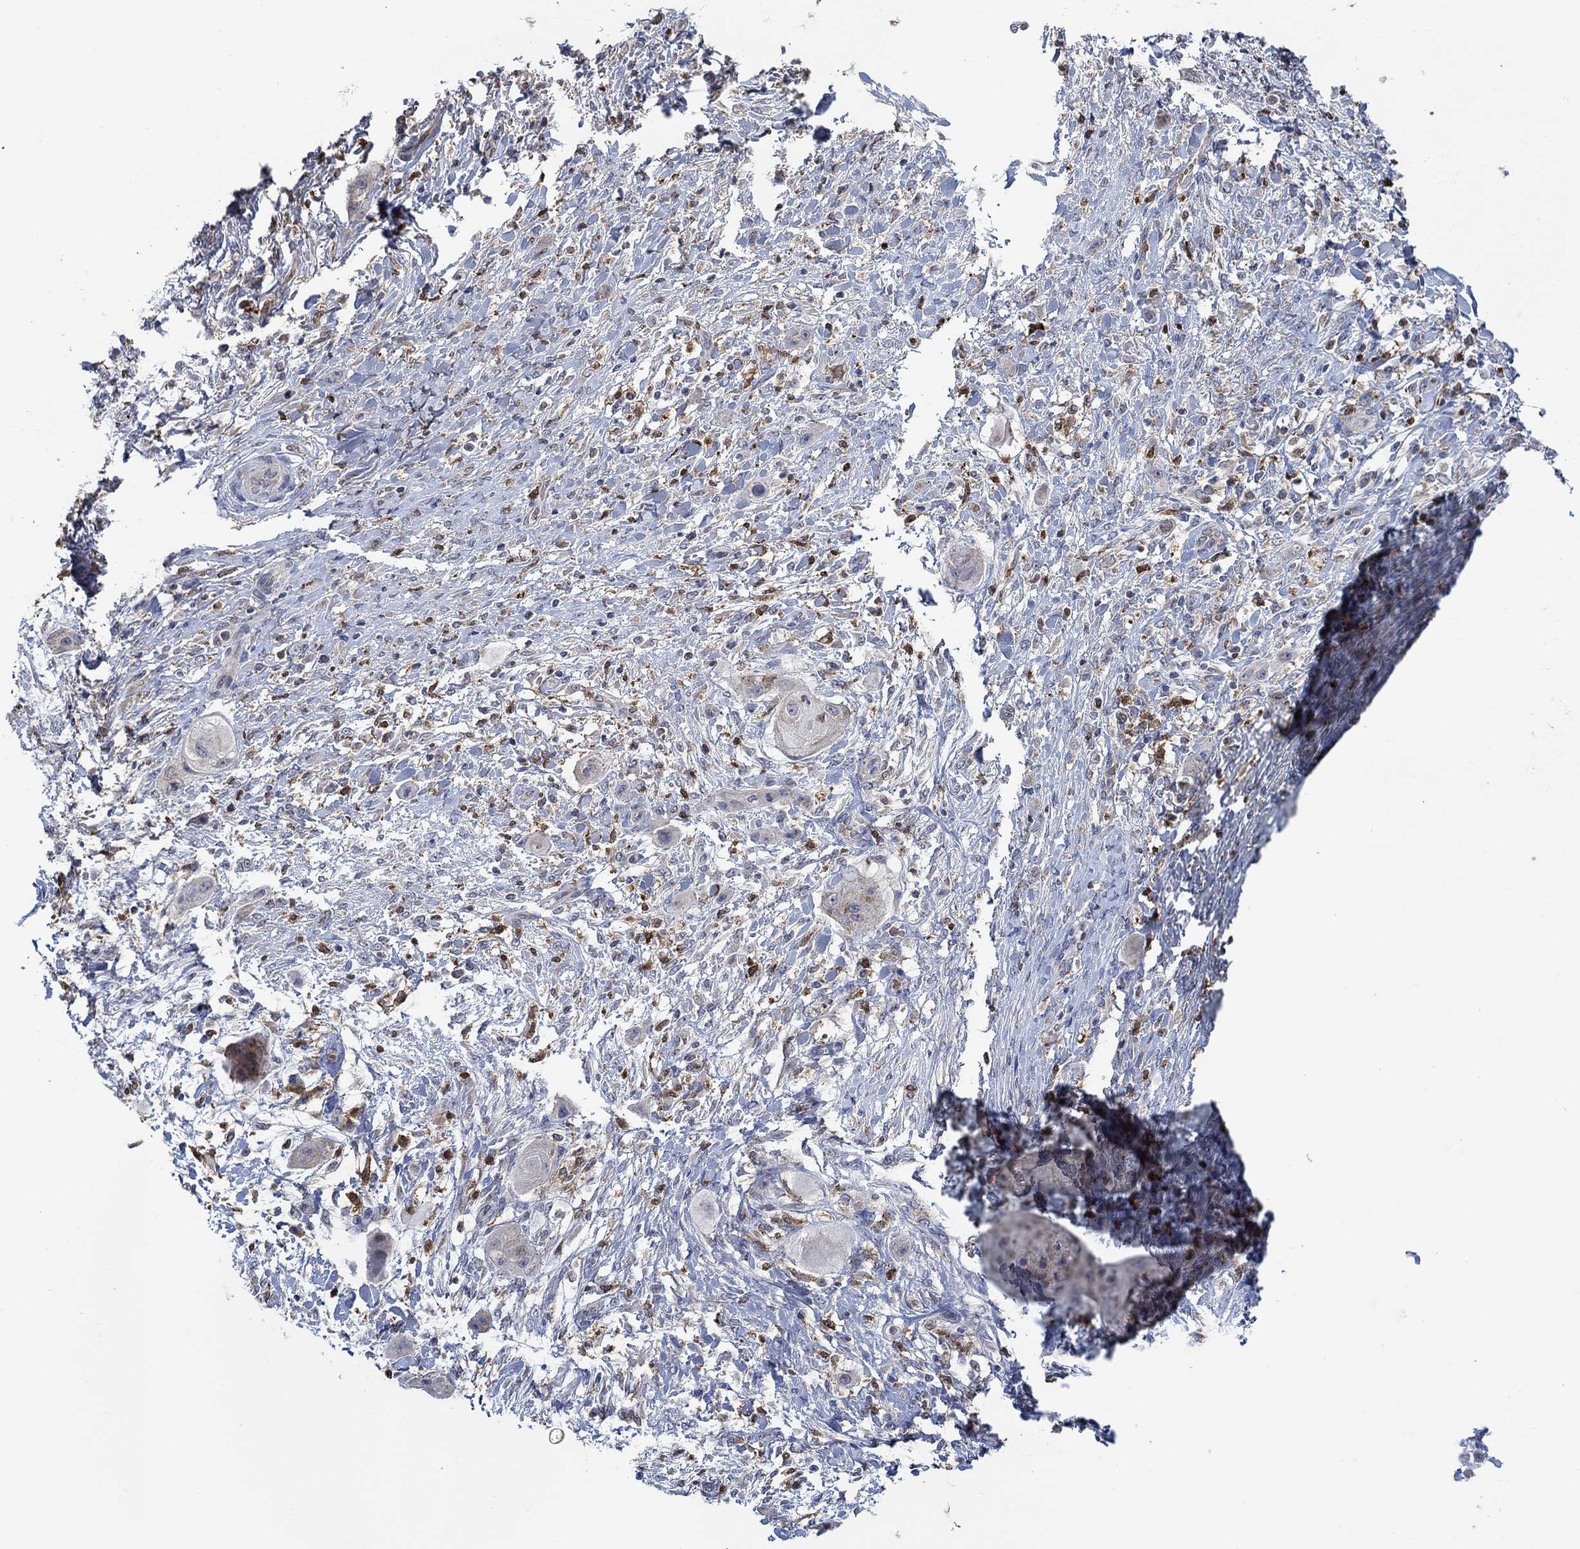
{"staining": {"intensity": "negative", "quantity": "none", "location": "none"}, "tissue": "skin cancer", "cell_type": "Tumor cells", "image_type": "cancer", "snomed": [{"axis": "morphology", "description": "Squamous cell carcinoma, NOS"}, {"axis": "topography", "description": "Skin"}], "caption": "DAB (3,3'-diaminobenzidine) immunohistochemical staining of human skin squamous cell carcinoma exhibits no significant expression in tumor cells.", "gene": "MPP1", "patient": {"sex": "male", "age": 62}}